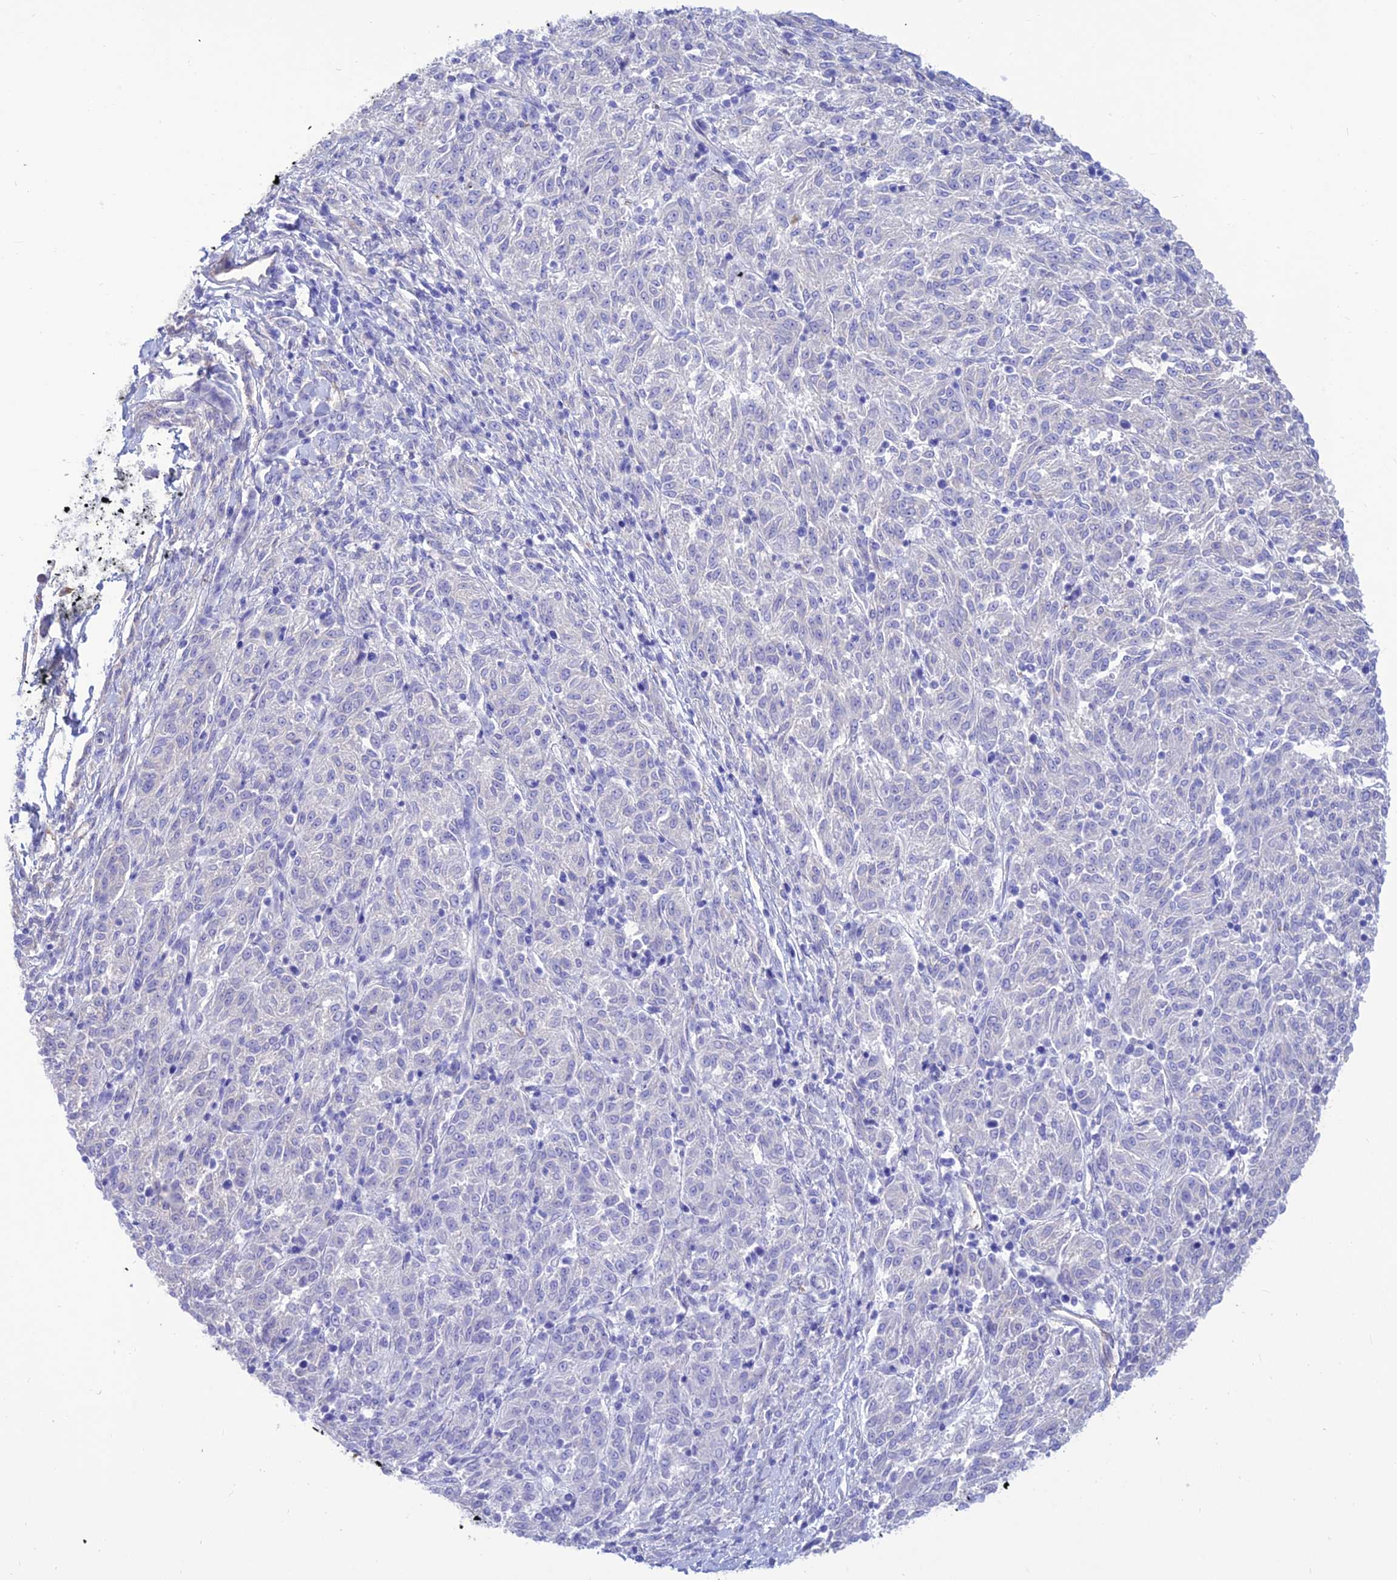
{"staining": {"intensity": "moderate", "quantity": "25%-75%", "location": "cytoplasmic/membranous"}, "tissue": "melanoma", "cell_type": "Tumor cells", "image_type": "cancer", "snomed": [{"axis": "morphology", "description": "Malignant melanoma, NOS"}, {"axis": "topography", "description": "Skin"}], "caption": "Moderate cytoplasmic/membranous expression is identified in about 25%-75% of tumor cells in malignant melanoma. (DAB = brown stain, brightfield microscopy at high magnification).", "gene": "CRTAP", "patient": {"sex": "female", "age": 72}}